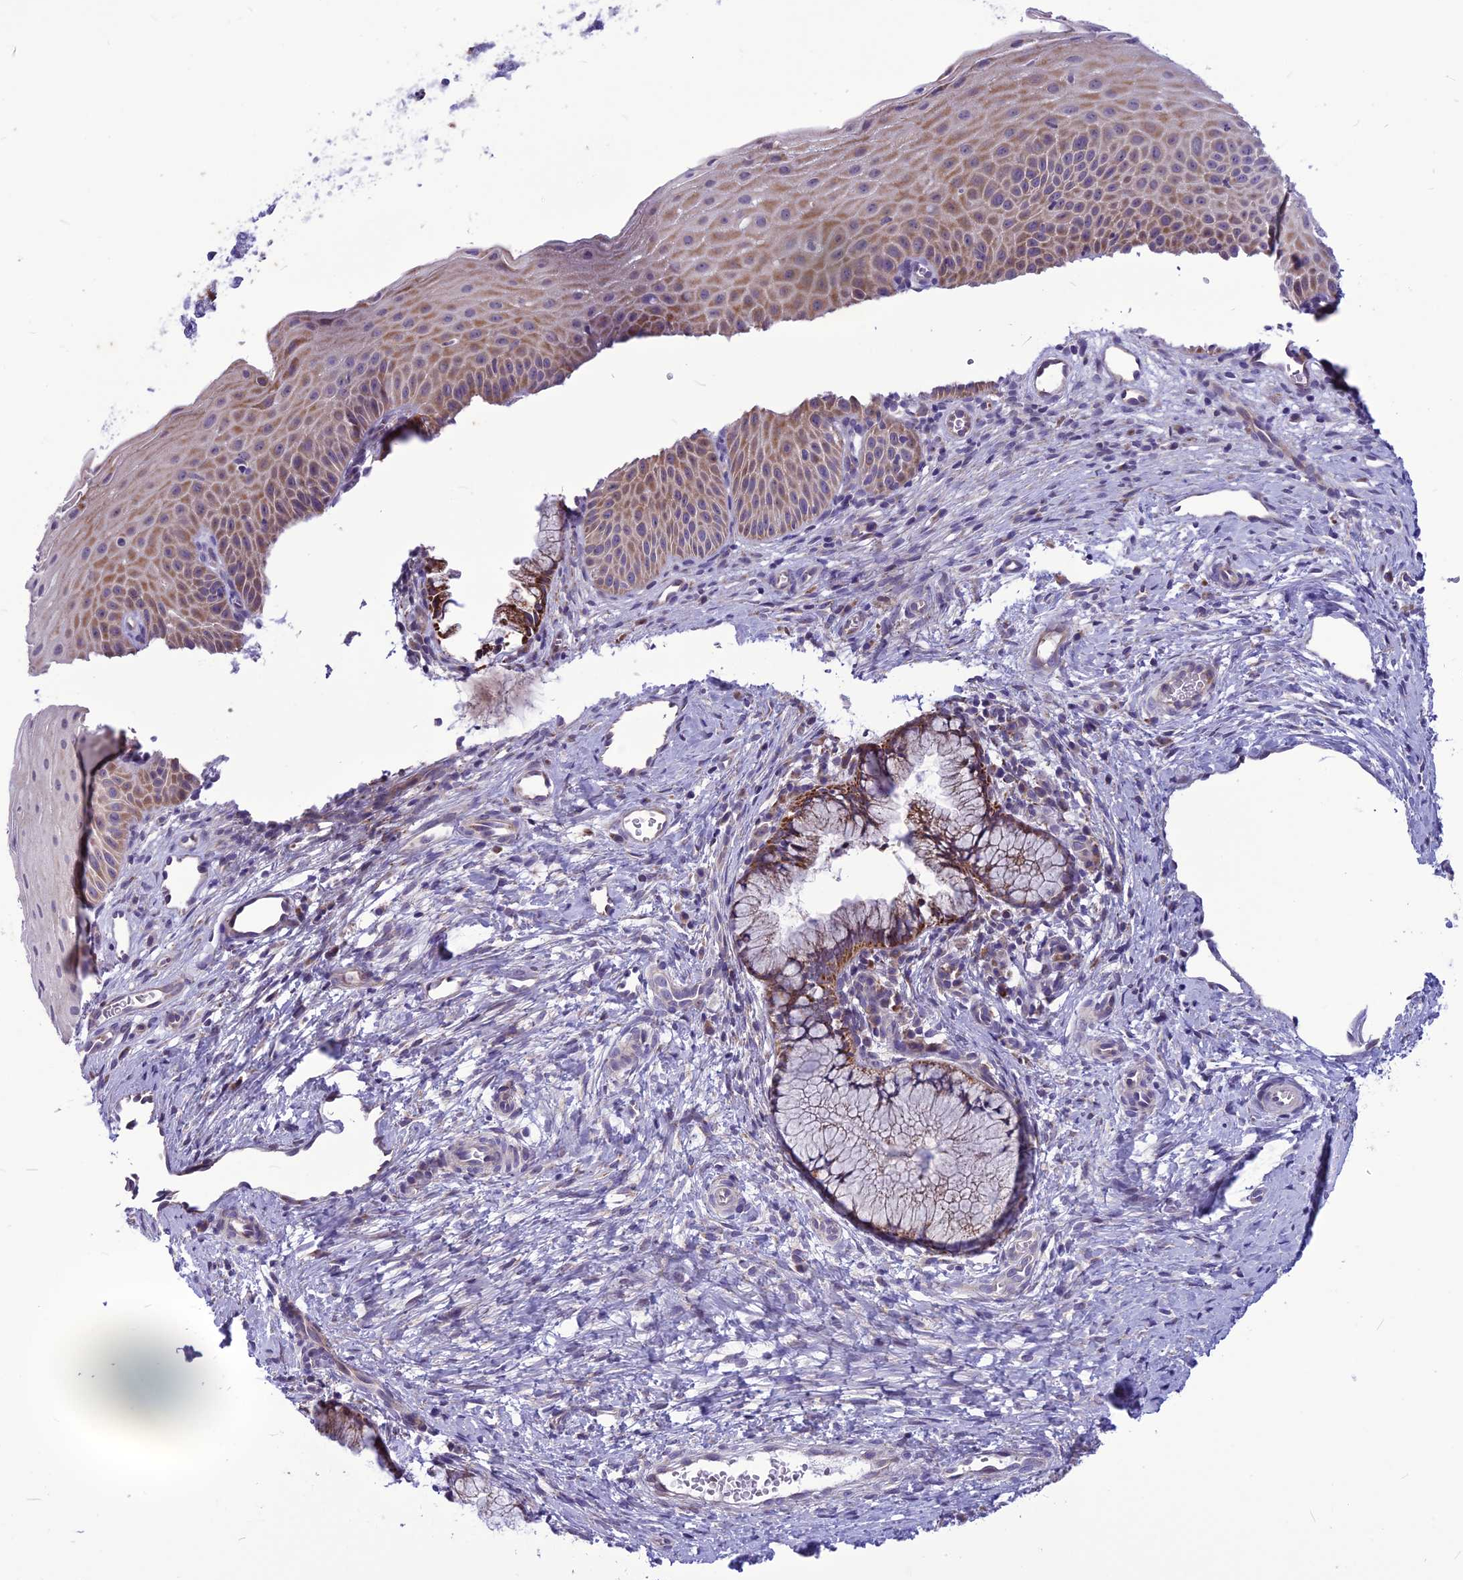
{"staining": {"intensity": "moderate", "quantity": "25%-75%", "location": "cytoplasmic/membranous"}, "tissue": "cervix", "cell_type": "Glandular cells", "image_type": "normal", "snomed": [{"axis": "morphology", "description": "Normal tissue, NOS"}, {"axis": "topography", "description": "Cervix"}], "caption": "IHC (DAB (3,3'-diaminobenzidine)) staining of normal human cervix reveals moderate cytoplasmic/membranous protein staining in approximately 25%-75% of glandular cells.", "gene": "PSMF1", "patient": {"sex": "female", "age": 36}}